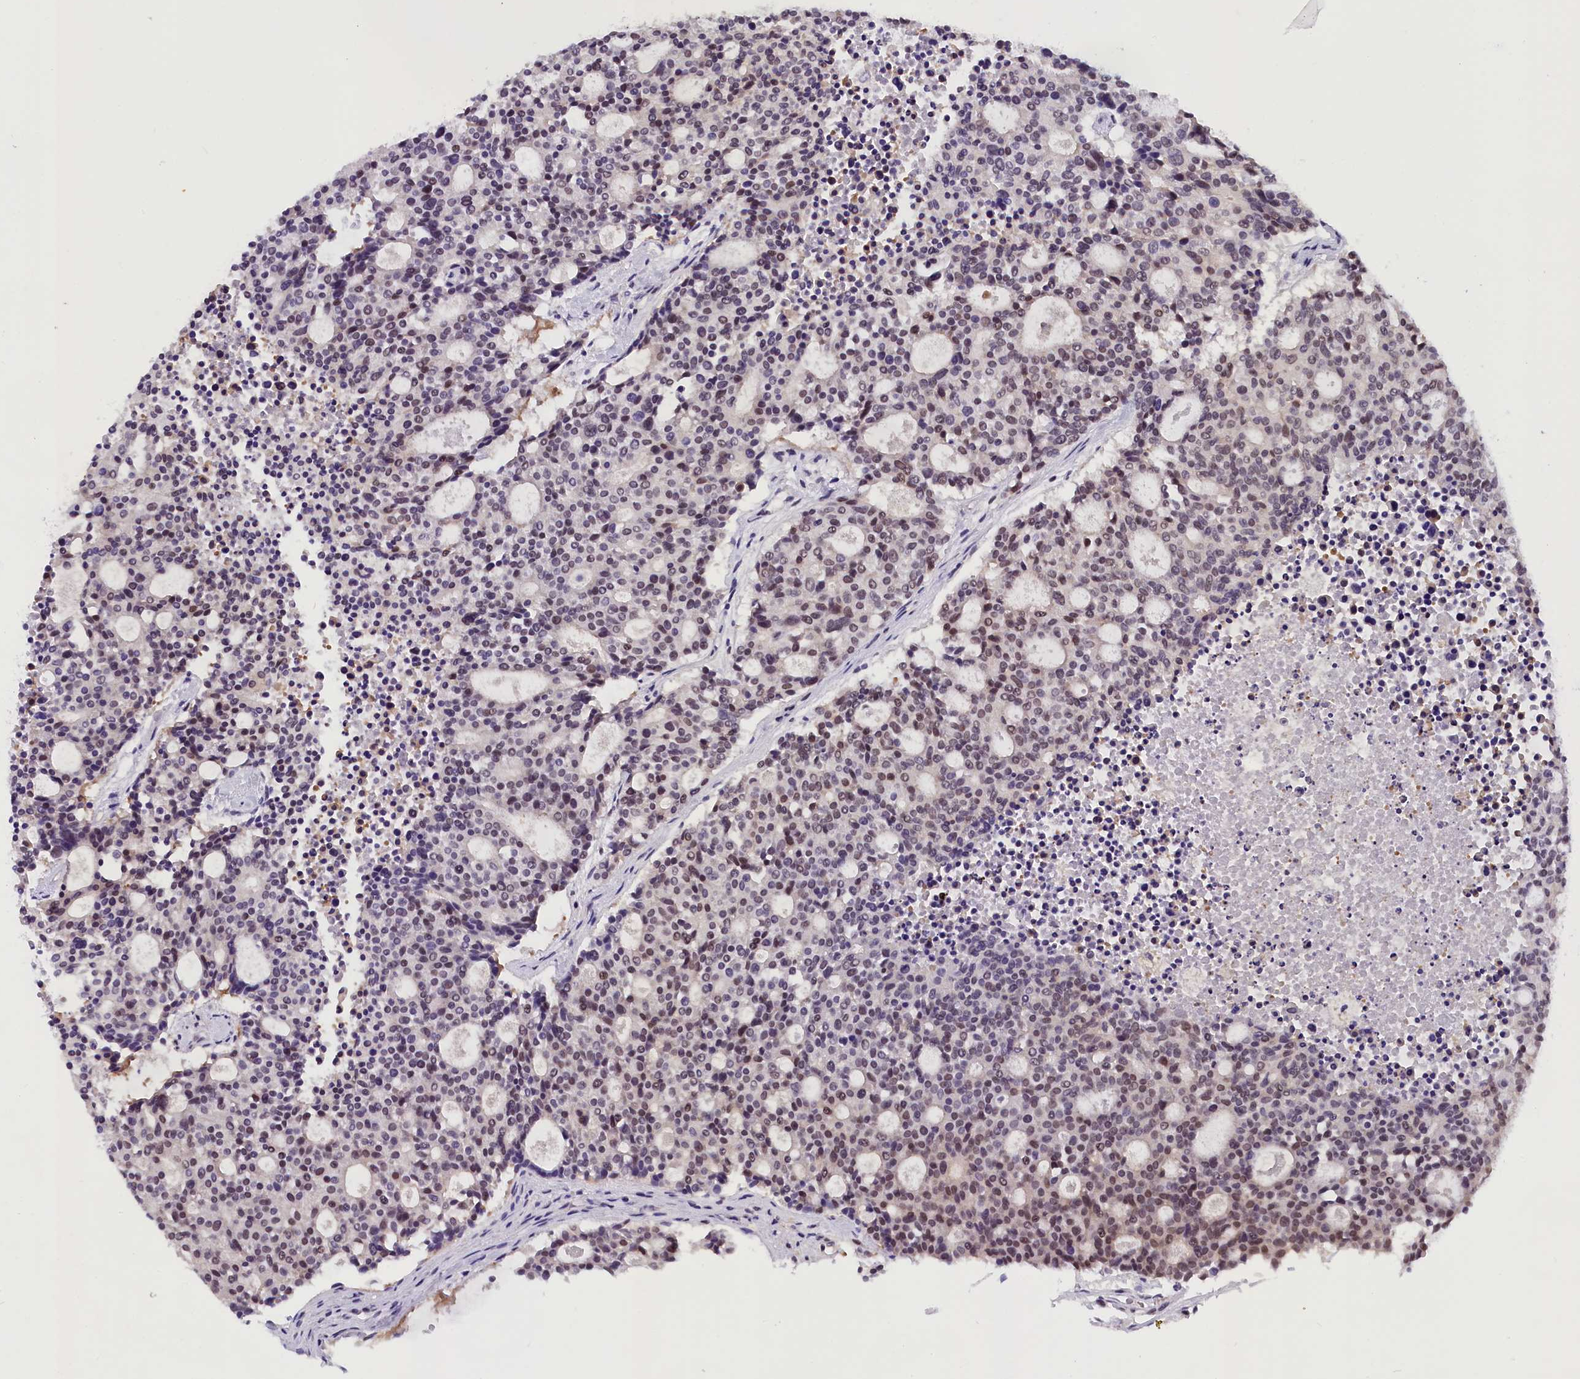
{"staining": {"intensity": "moderate", "quantity": "<25%", "location": "nuclear"}, "tissue": "carcinoid", "cell_type": "Tumor cells", "image_type": "cancer", "snomed": [{"axis": "morphology", "description": "Carcinoid, malignant, NOS"}, {"axis": "topography", "description": "Pancreas"}], "caption": "The photomicrograph displays staining of carcinoid, revealing moderate nuclear protein expression (brown color) within tumor cells. (DAB IHC, brown staining for protein, blue staining for nuclei).", "gene": "ZC3H4", "patient": {"sex": "female", "age": 54}}